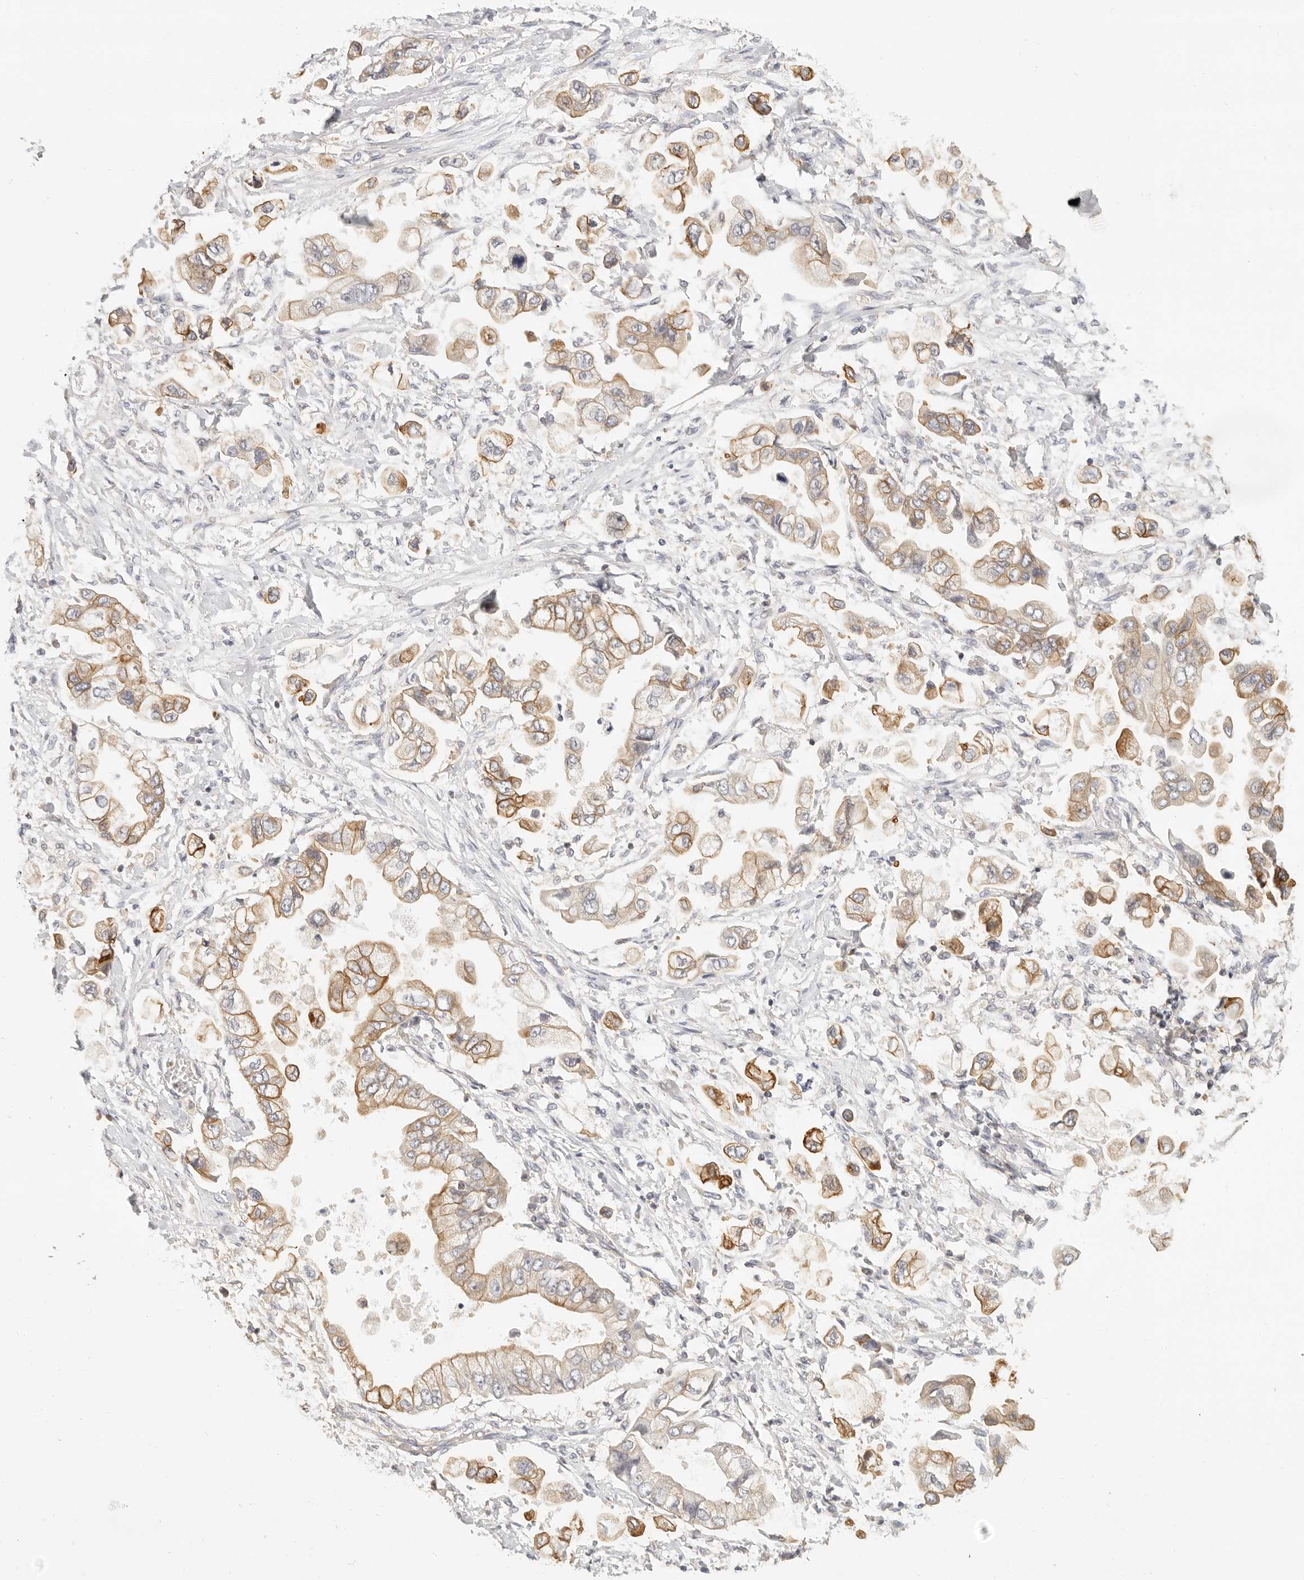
{"staining": {"intensity": "moderate", "quantity": ">75%", "location": "cytoplasmic/membranous"}, "tissue": "stomach cancer", "cell_type": "Tumor cells", "image_type": "cancer", "snomed": [{"axis": "morphology", "description": "Adenocarcinoma, NOS"}, {"axis": "topography", "description": "Stomach"}], "caption": "Immunohistochemical staining of human stomach cancer (adenocarcinoma) exhibits medium levels of moderate cytoplasmic/membranous protein positivity in about >75% of tumor cells.", "gene": "ANXA9", "patient": {"sex": "male", "age": 62}}